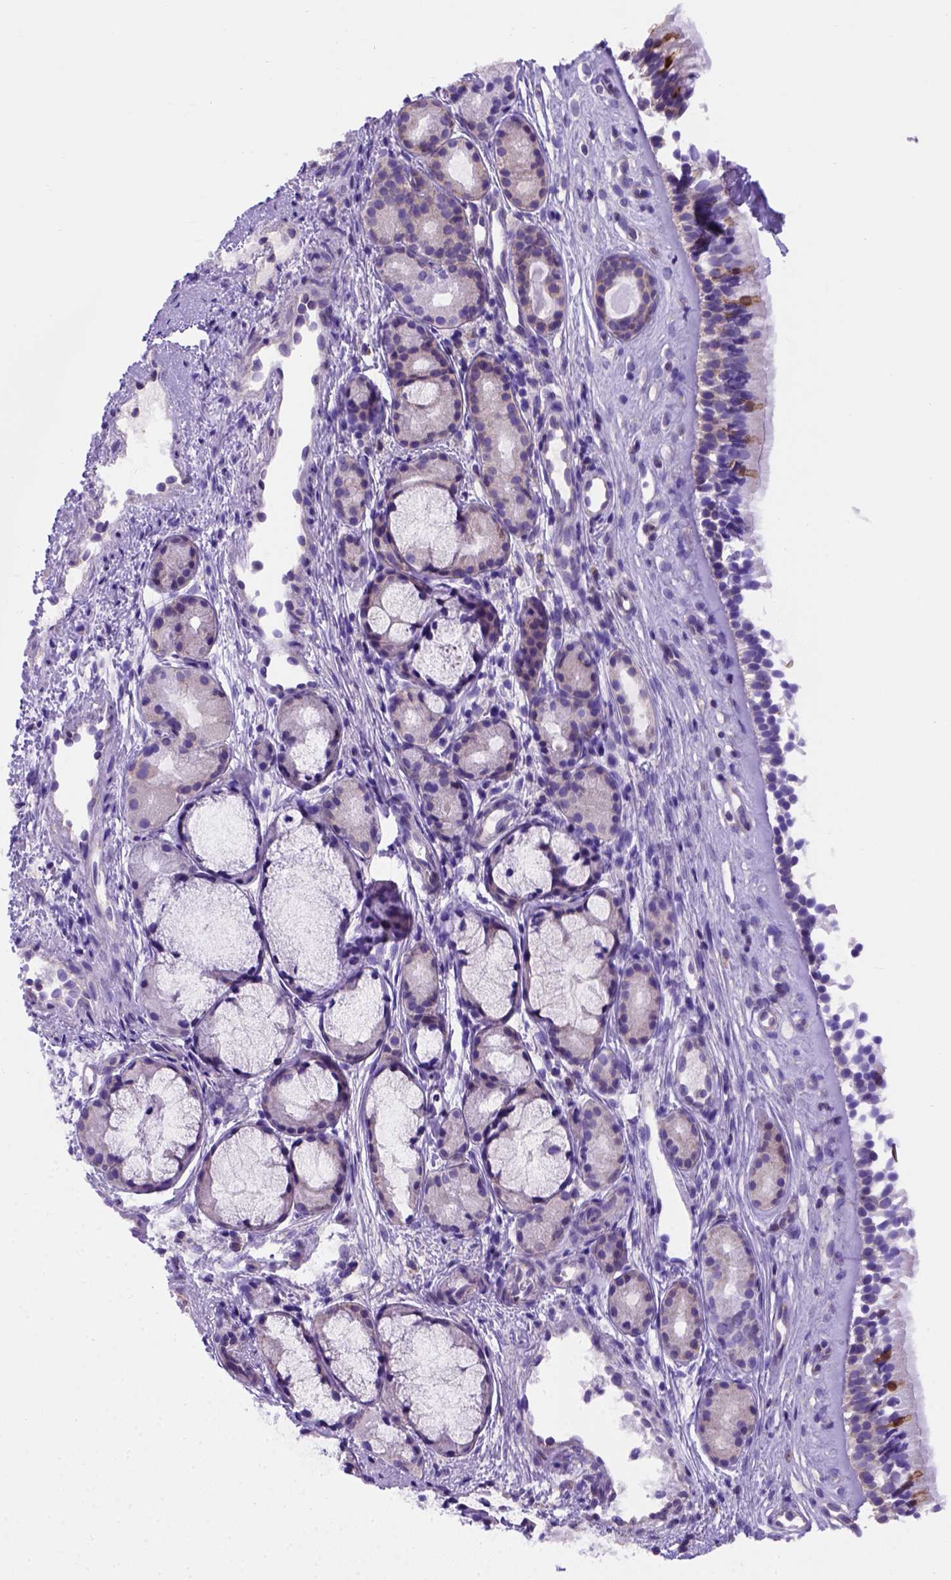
{"staining": {"intensity": "moderate", "quantity": "<25%", "location": "cytoplasmic/membranous,nuclear"}, "tissue": "nasopharynx", "cell_type": "Respiratory epithelial cells", "image_type": "normal", "snomed": [{"axis": "morphology", "description": "Normal tissue, NOS"}, {"axis": "topography", "description": "Nasopharynx"}], "caption": "Moderate cytoplasmic/membranous,nuclear staining is present in about <25% of respiratory epithelial cells in benign nasopharynx.", "gene": "FOXI1", "patient": {"sex": "female", "age": 52}}